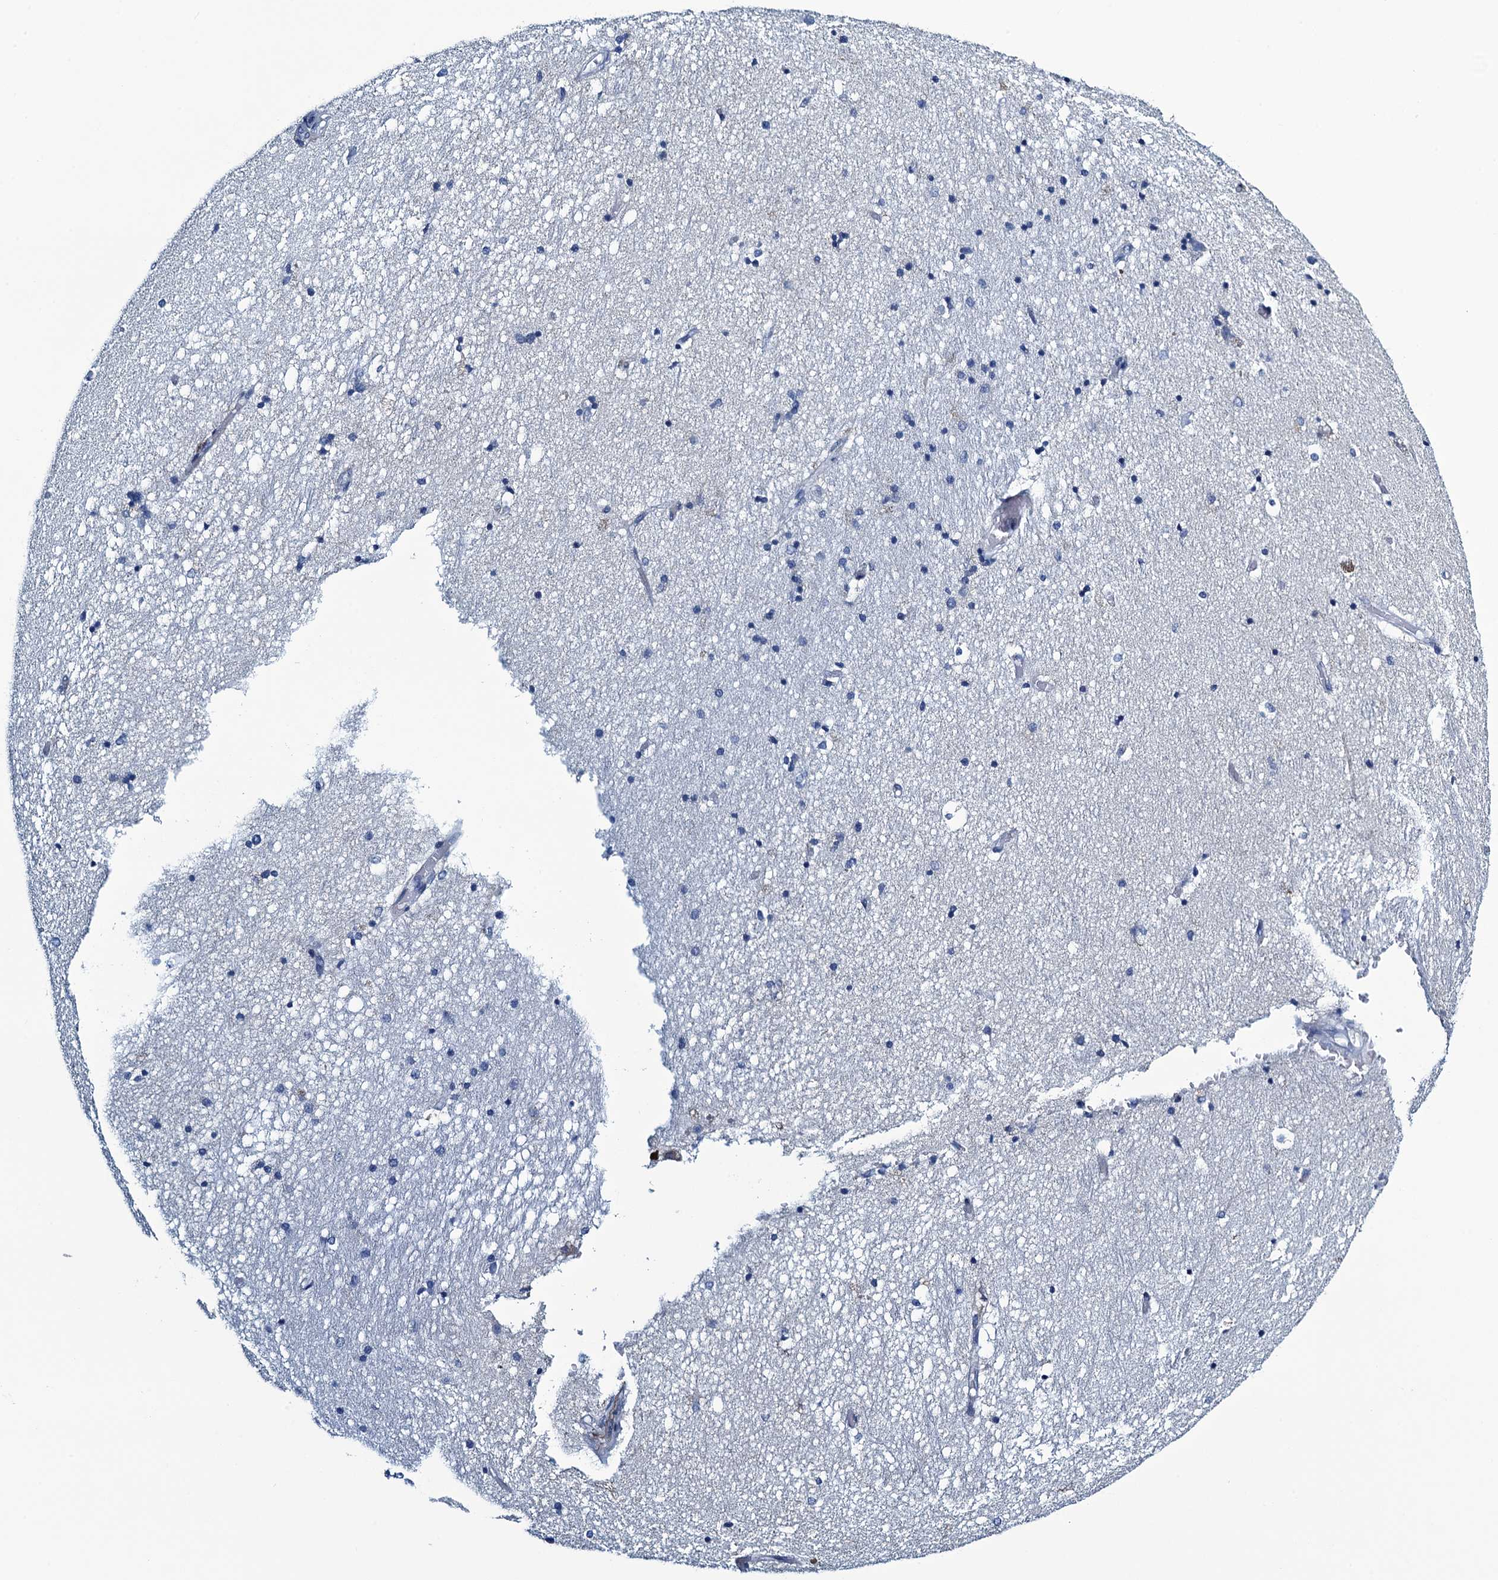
{"staining": {"intensity": "negative", "quantity": "none", "location": "none"}, "tissue": "hippocampus", "cell_type": "Glial cells", "image_type": "normal", "snomed": [{"axis": "morphology", "description": "Normal tissue, NOS"}, {"axis": "topography", "description": "Hippocampus"}], "caption": "Histopathology image shows no significant protein expression in glial cells of benign hippocampus. (DAB (3,3'-diaminobenzidine) immunohistochemistry (IHC), high magnification).", "gene": "C10orf88", "patient": {"sex": "male", "age": 45}}